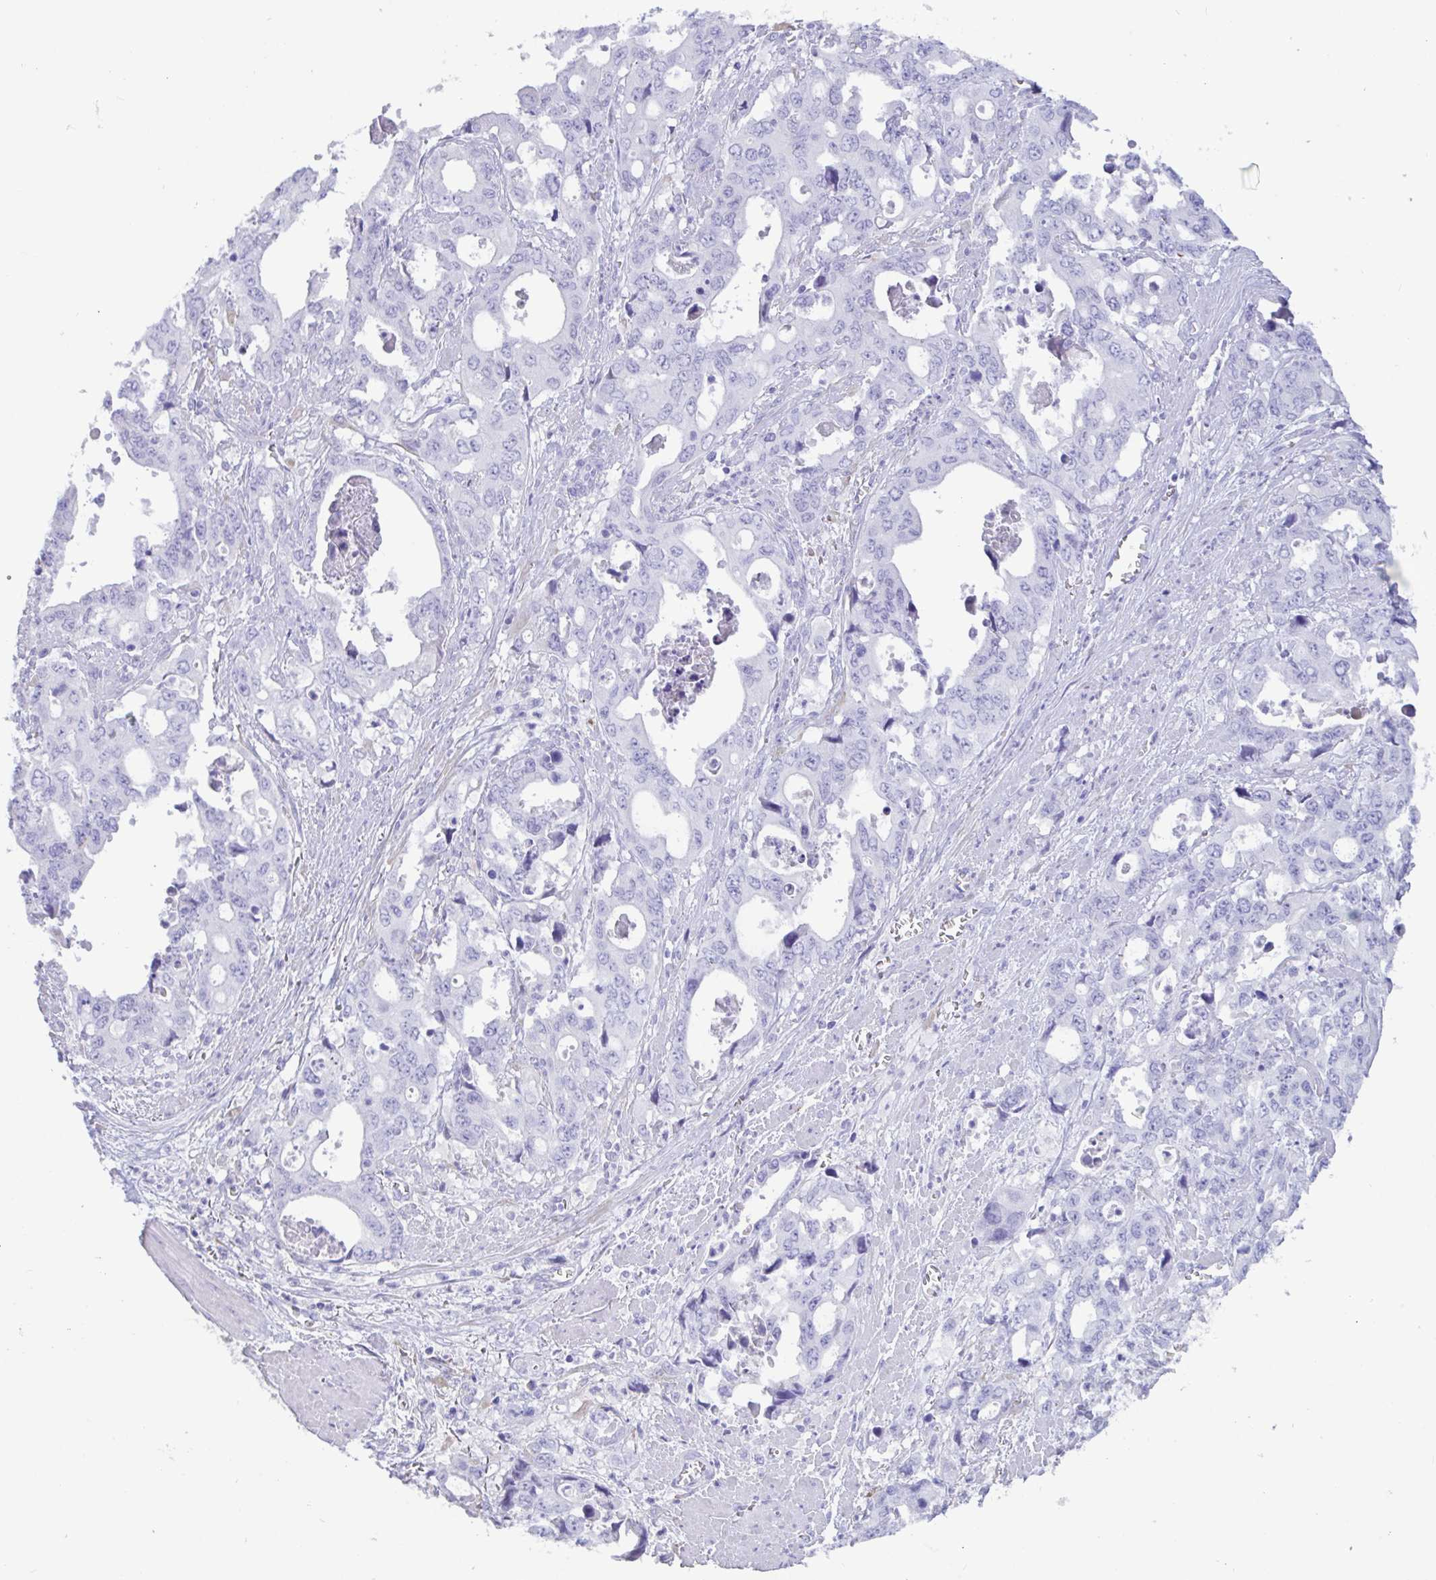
{"staining": {"intensity": "negative", "quantity": "none", "location": "none"}, "tissue": "stomach cancer", "cell_type": "Tumor cells", "image_type": "cancer", "snomed": [{"axis": "morphology", "description": "Adenocarcinoma, NOS"}, {"axis": "topography", "description": "Stomach, upper"}], "caption": "IHC photomicrograph of human adenocarcinoma (stomach) stained for a protein (brown), which reveals no staining in tumor cells.", "gene": "TNNC1", "patient": {"sex": "male", "age": 74}}